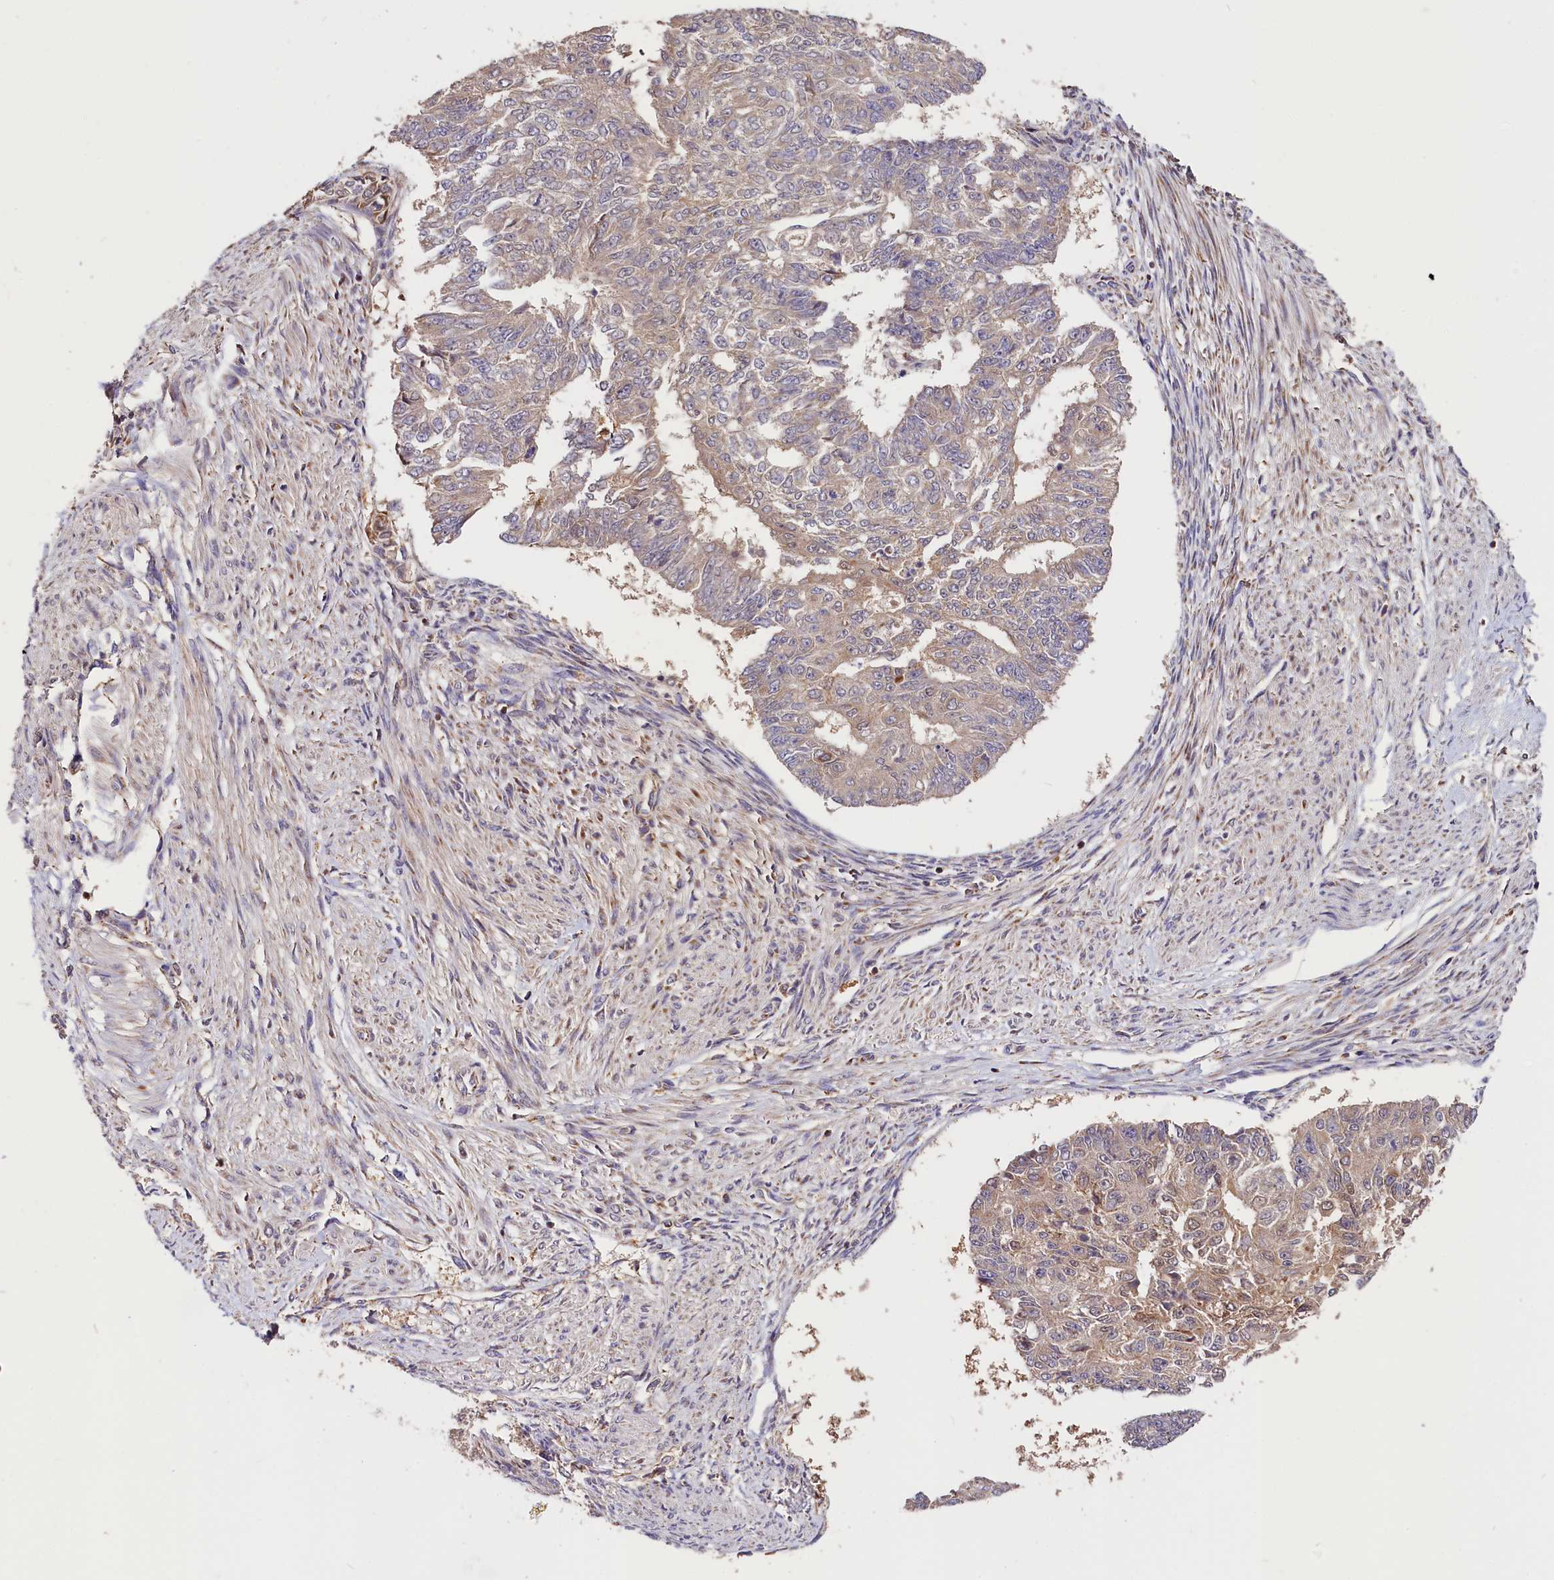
{"staining": {"intensity": "weak", "quantity": "25%-75%", "location": "cytoplasmic/membranous"}, "tissue": "endometrial cancer", "cell_type": "Tumor cells", "image_type": "cancer", "snomed": [{"axis": "morphology", "description": "Adenocarcinoma, NOS"}, {"axis": "topography", "description": "Endometrium"}], "caption": "This is a micrograph of IHC staining of endometrial cancer (adenocarcinoma), which shows weak staining in the cytoplasmic/membranous of tumor cells.", "gene": "KPTN", "patient": {"sex": "female", "age": 32}}